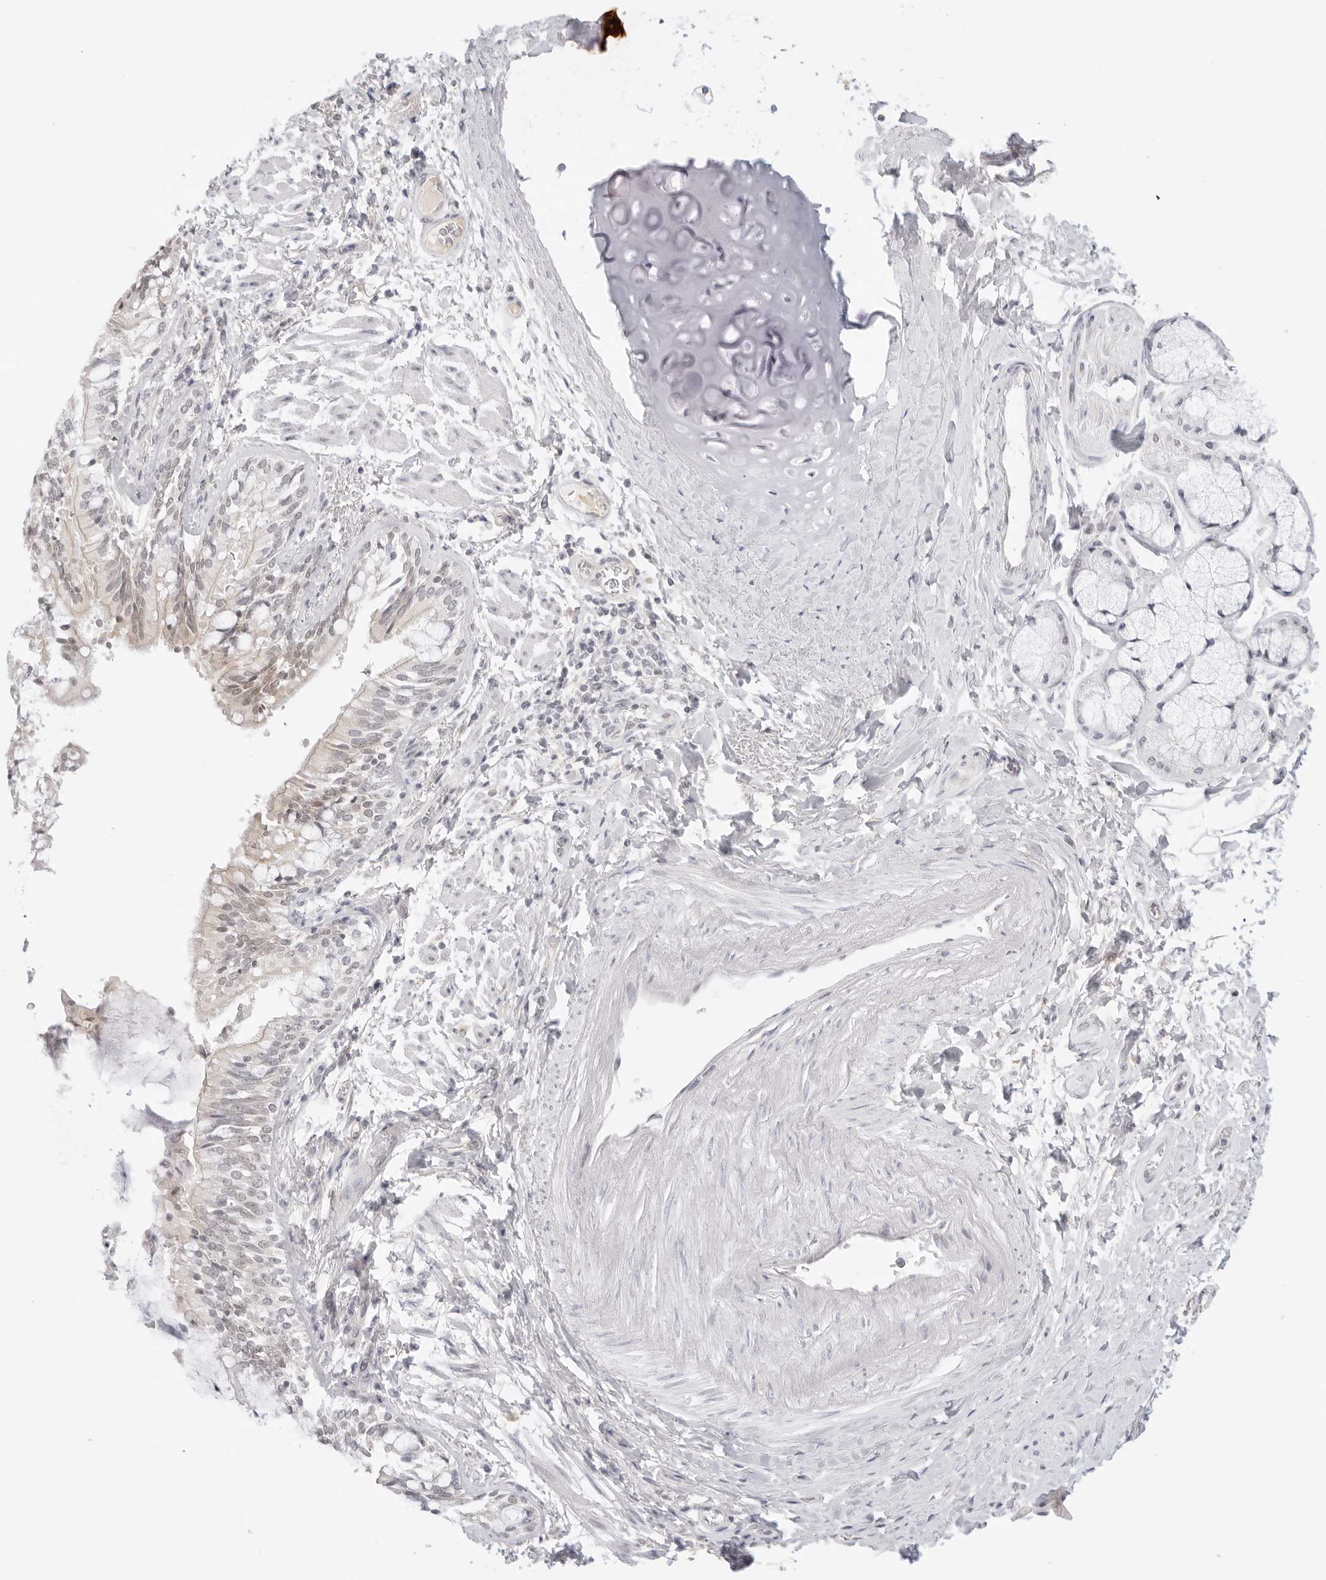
{"staining": {"intensity": "moderate", "quantity": "25%-75%", "location": "cytoplasmic/membranous,nuclear"}, "tissue": "bronchus", "cell_type": "Respiratory epithelial cells", "image_type": "normal", "snomed": [{"axis": "morphology", "description": "Normal tissue, NOS"}, {"axis": "morphology", "description": "Inflammation, NOS"}, {"axis": "topography", "description": "Lung"}], "caption": "Immunohistochemistry (IHC) of normal bronchus shows medium levels of moderate cytoplasmic/membranous,nuclear positivity in approximately 25%-75% of respiratory epithelial cells.", "gene": "MED18", "patient": {"sex": "female", "age": 46}}